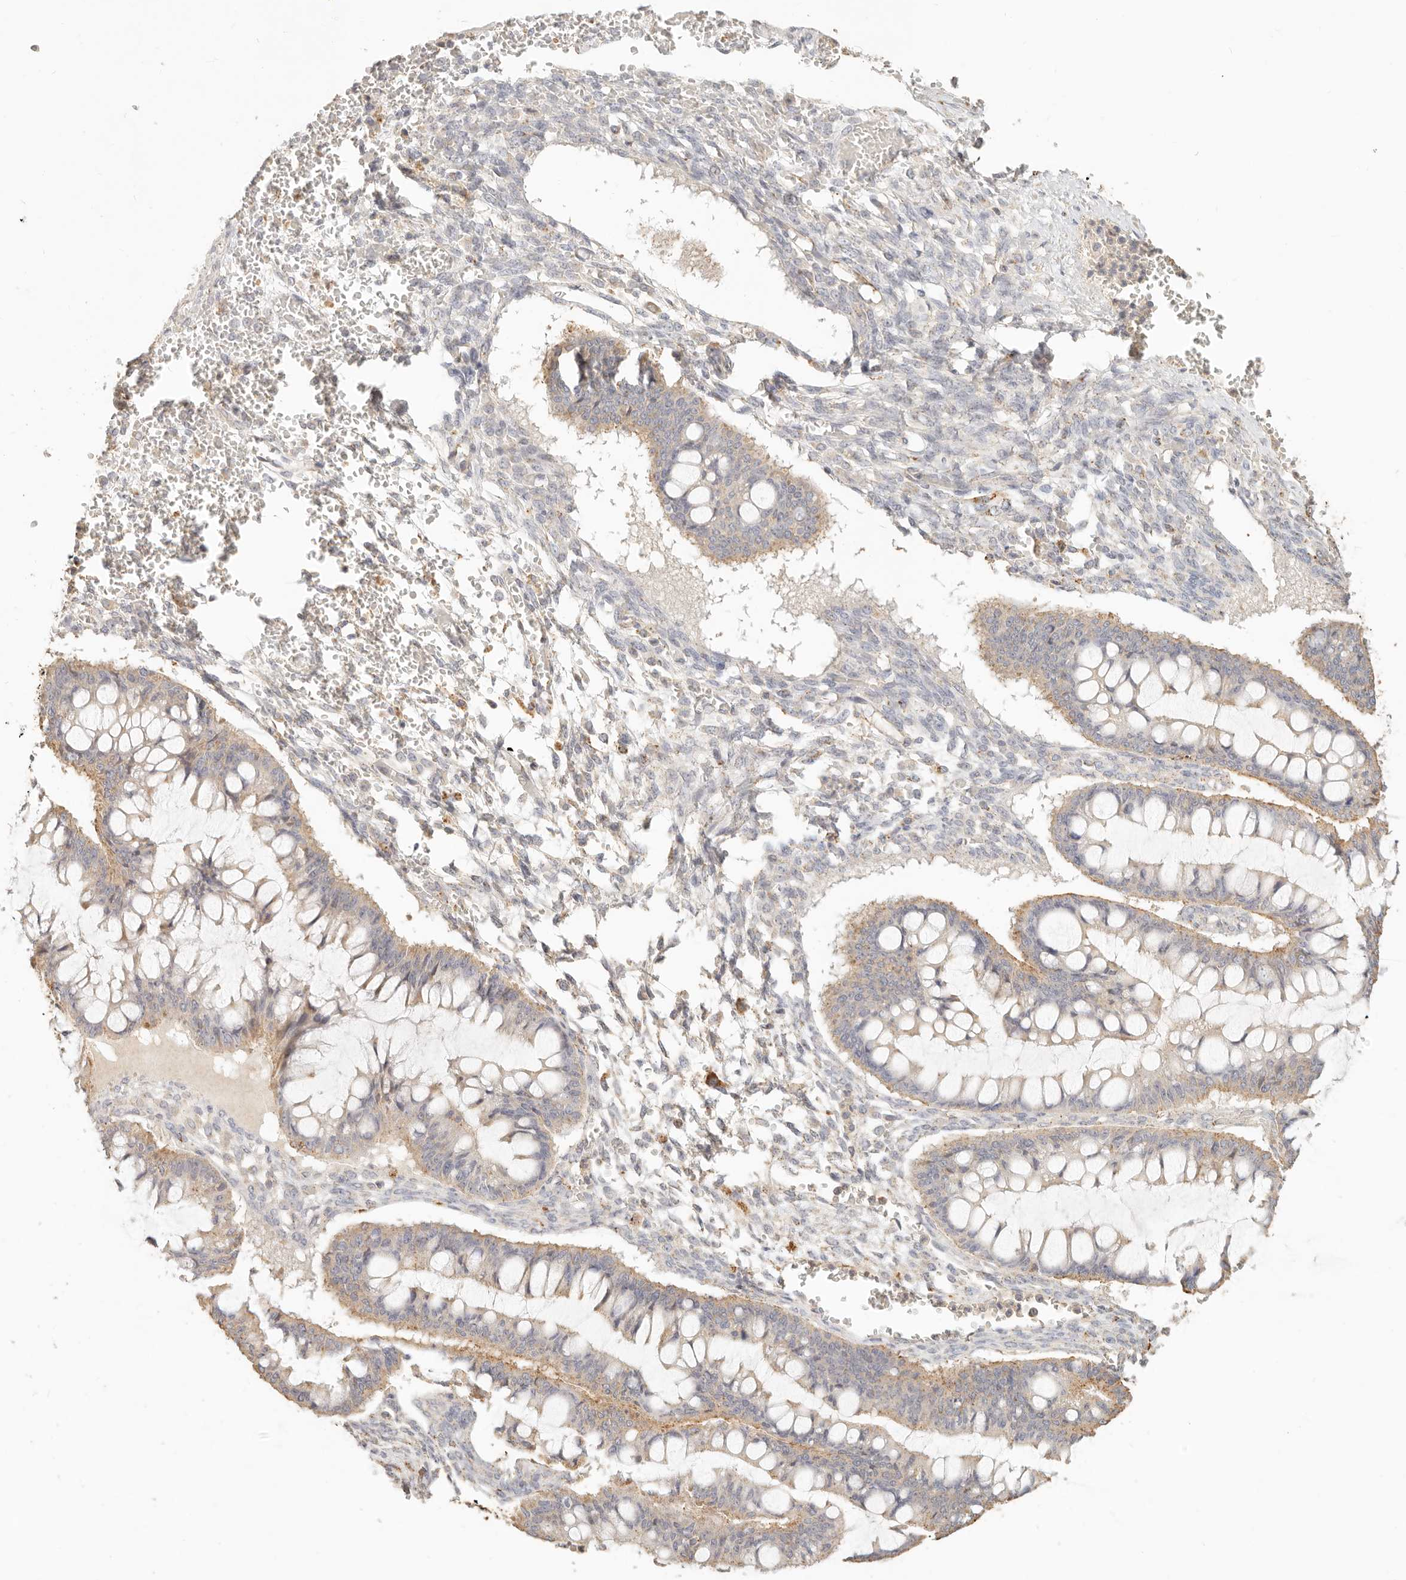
{"staining": {"intensity": "weak", "quantity": ">75%", "location": "cytoplasmic/membranous"}, "tissue": "ovarian cancer", "cell_type": "Tumor cells", "image_type": "cancer", "snomed": [{"axis": "morphology", "description": "Cystadenocarcinoma, mucinous, NOS"}, {"axis": "topography", "description": "Ovary"}], "caption": "A low amount of weak cytoplasmic/membranous staining is seen in about >75% of tumor cells in mucinous cystadenocarcinoma (ovarian) tissue. Immunohistochemistry (ihc) stains the protein of interest in brown and the nuclei are stained blue.", "gene": "CNMD", "patient": {"sex": "female", "age": 73}}